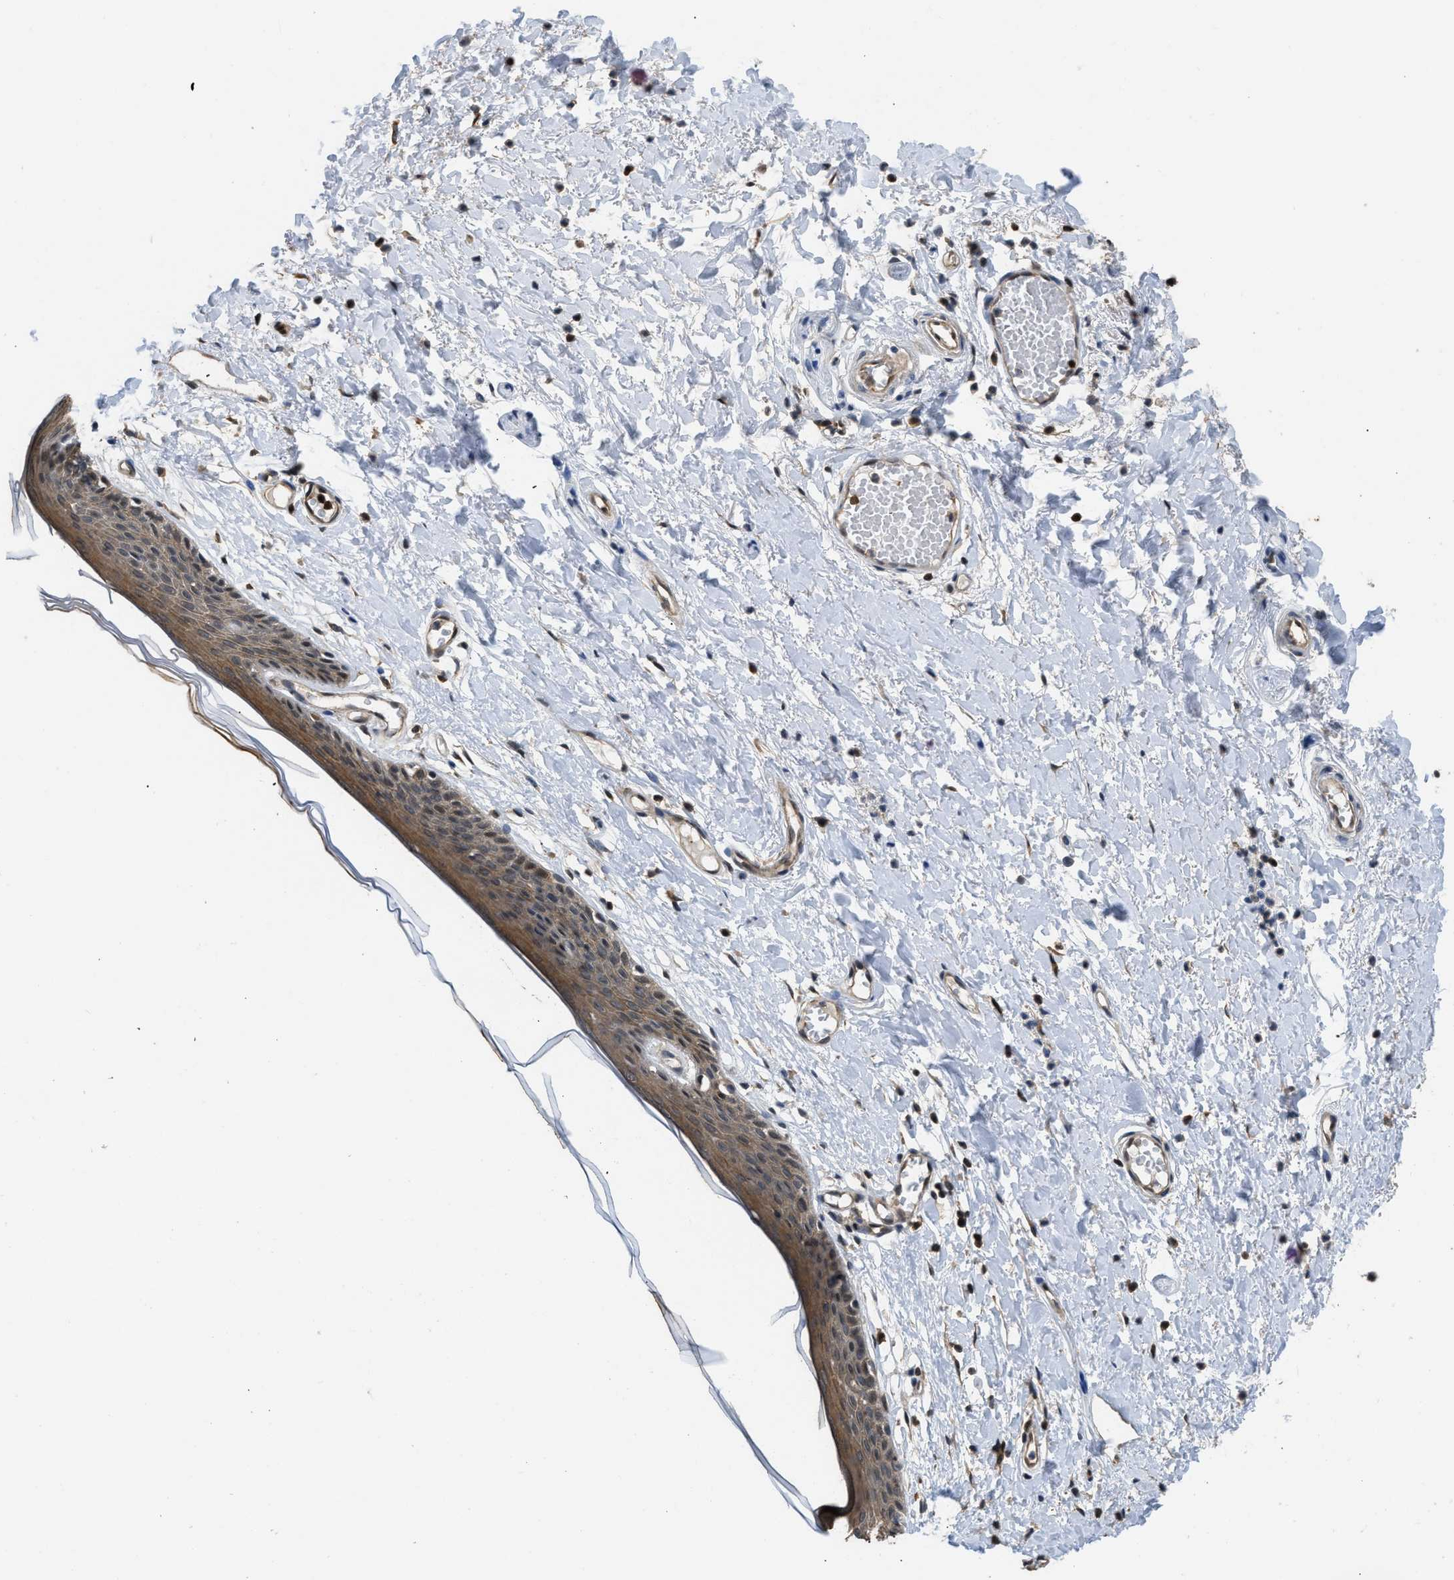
{"staining": {"intensity": "moderate", "quantity": "25%-75%", "location": "cytoplasmic/membranous"}, "tissue": "skin", "cell_type": "Epidermal cells", "image_type": "normal", "snomed": [{"axis": "morphology", "description": "Normal tissue, NOS"}, {"axis": "topography", "description": "Vulva"}], "caption": "Skin stained with immunohistochemistry (IHC) exhibits moderate cytoplasmic/membranous staining in approximately 25%-75% of epidermal cells.", "gene": "TES", "patient": {"sex": "female", "age": 54}}